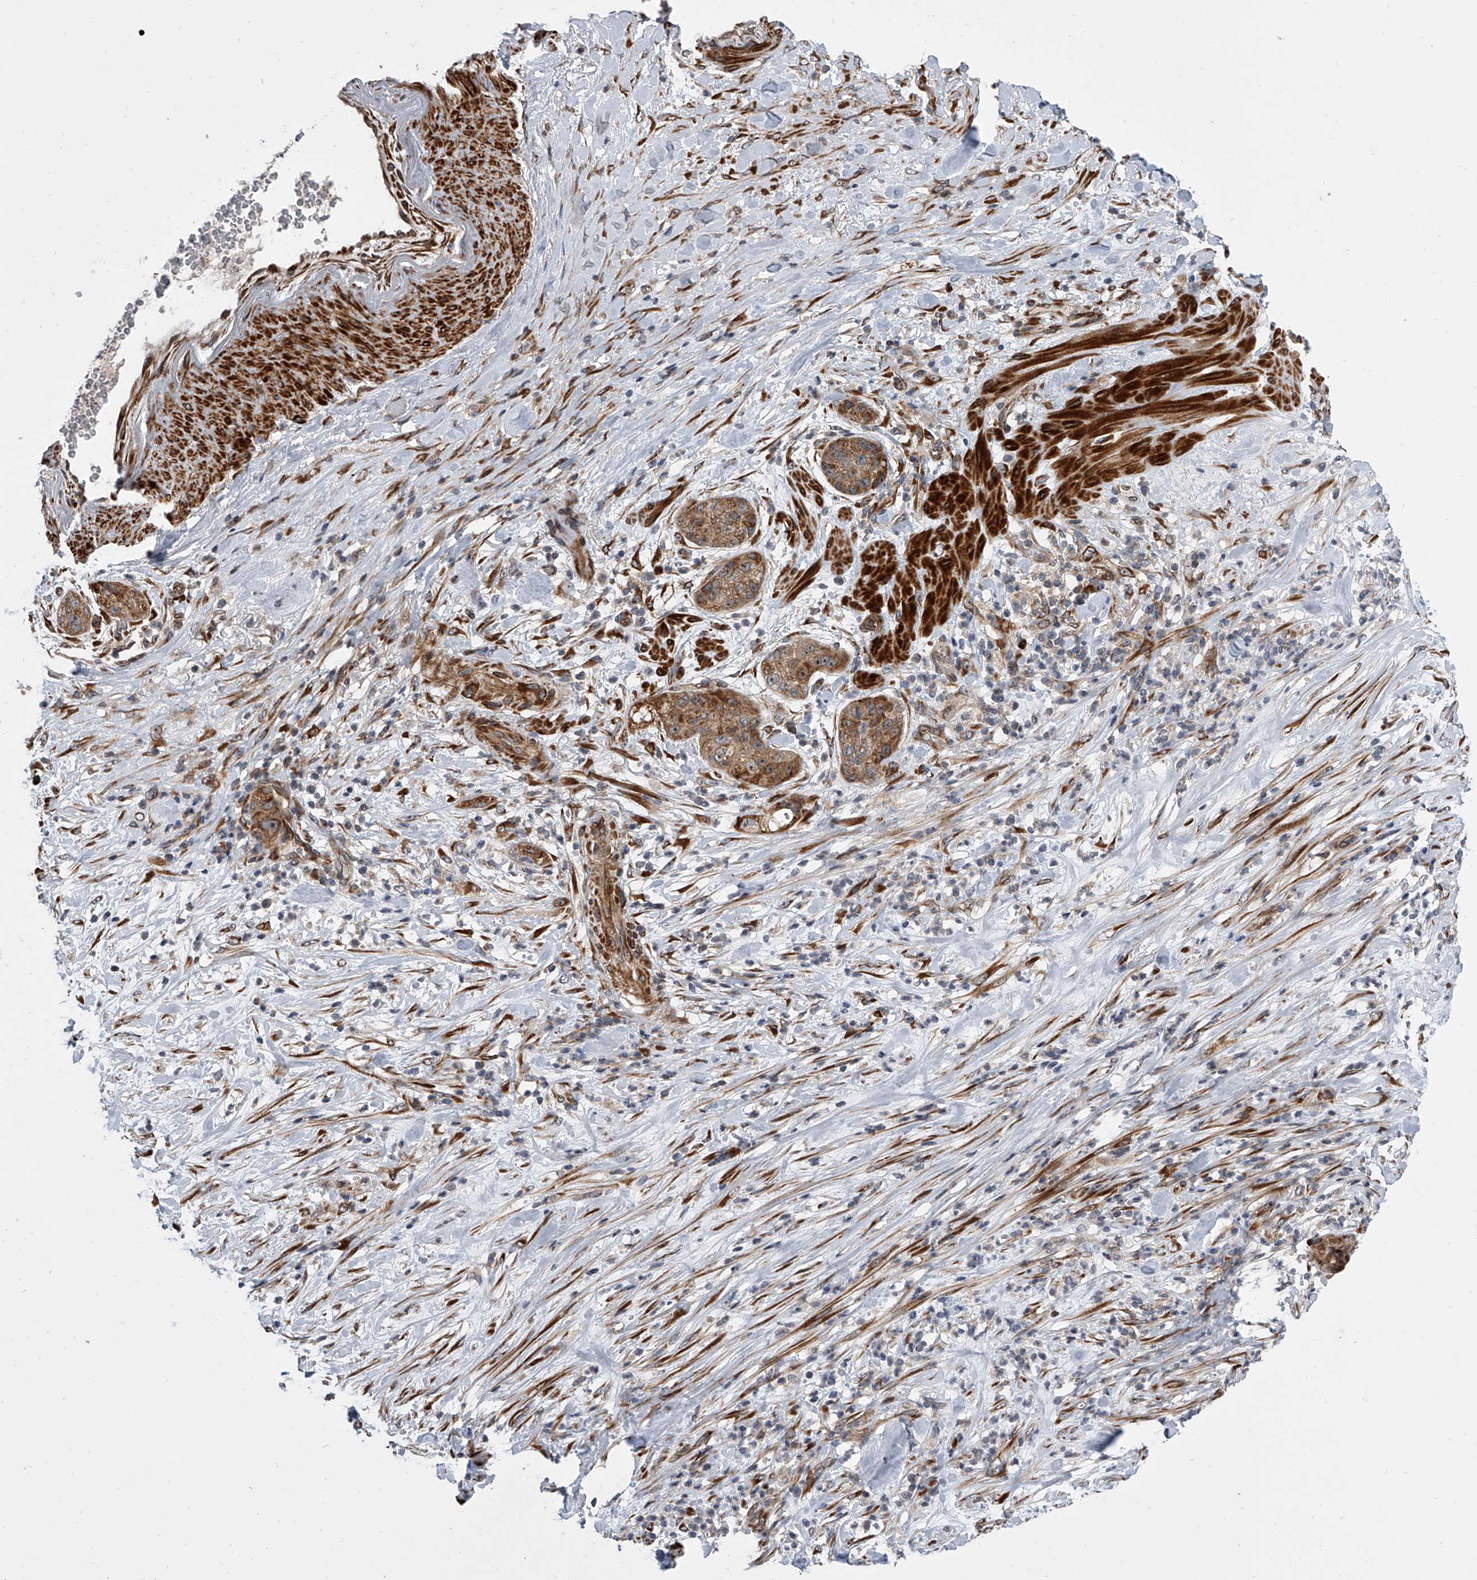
{"staining": {"intensity": "moderate", "quantity": ">75%", "location": "cytoplasmic/membranous"}, "tissue": "pancreatic cancer", "cell_type": "Tumor cells", "image_type": "cancer", "snomed": [{"axis": "morphology", "description": "Adenocarcinoma, NOS"}, {"axis": "topography", "description": "Pancreas"}], "caption": "Adenocarcinoma (pancreatic) stained with a protein marker displays moderate staining in tumor cells.", "gene": "DLGAP2", "patient": {"sex": "female", "age": 78}}